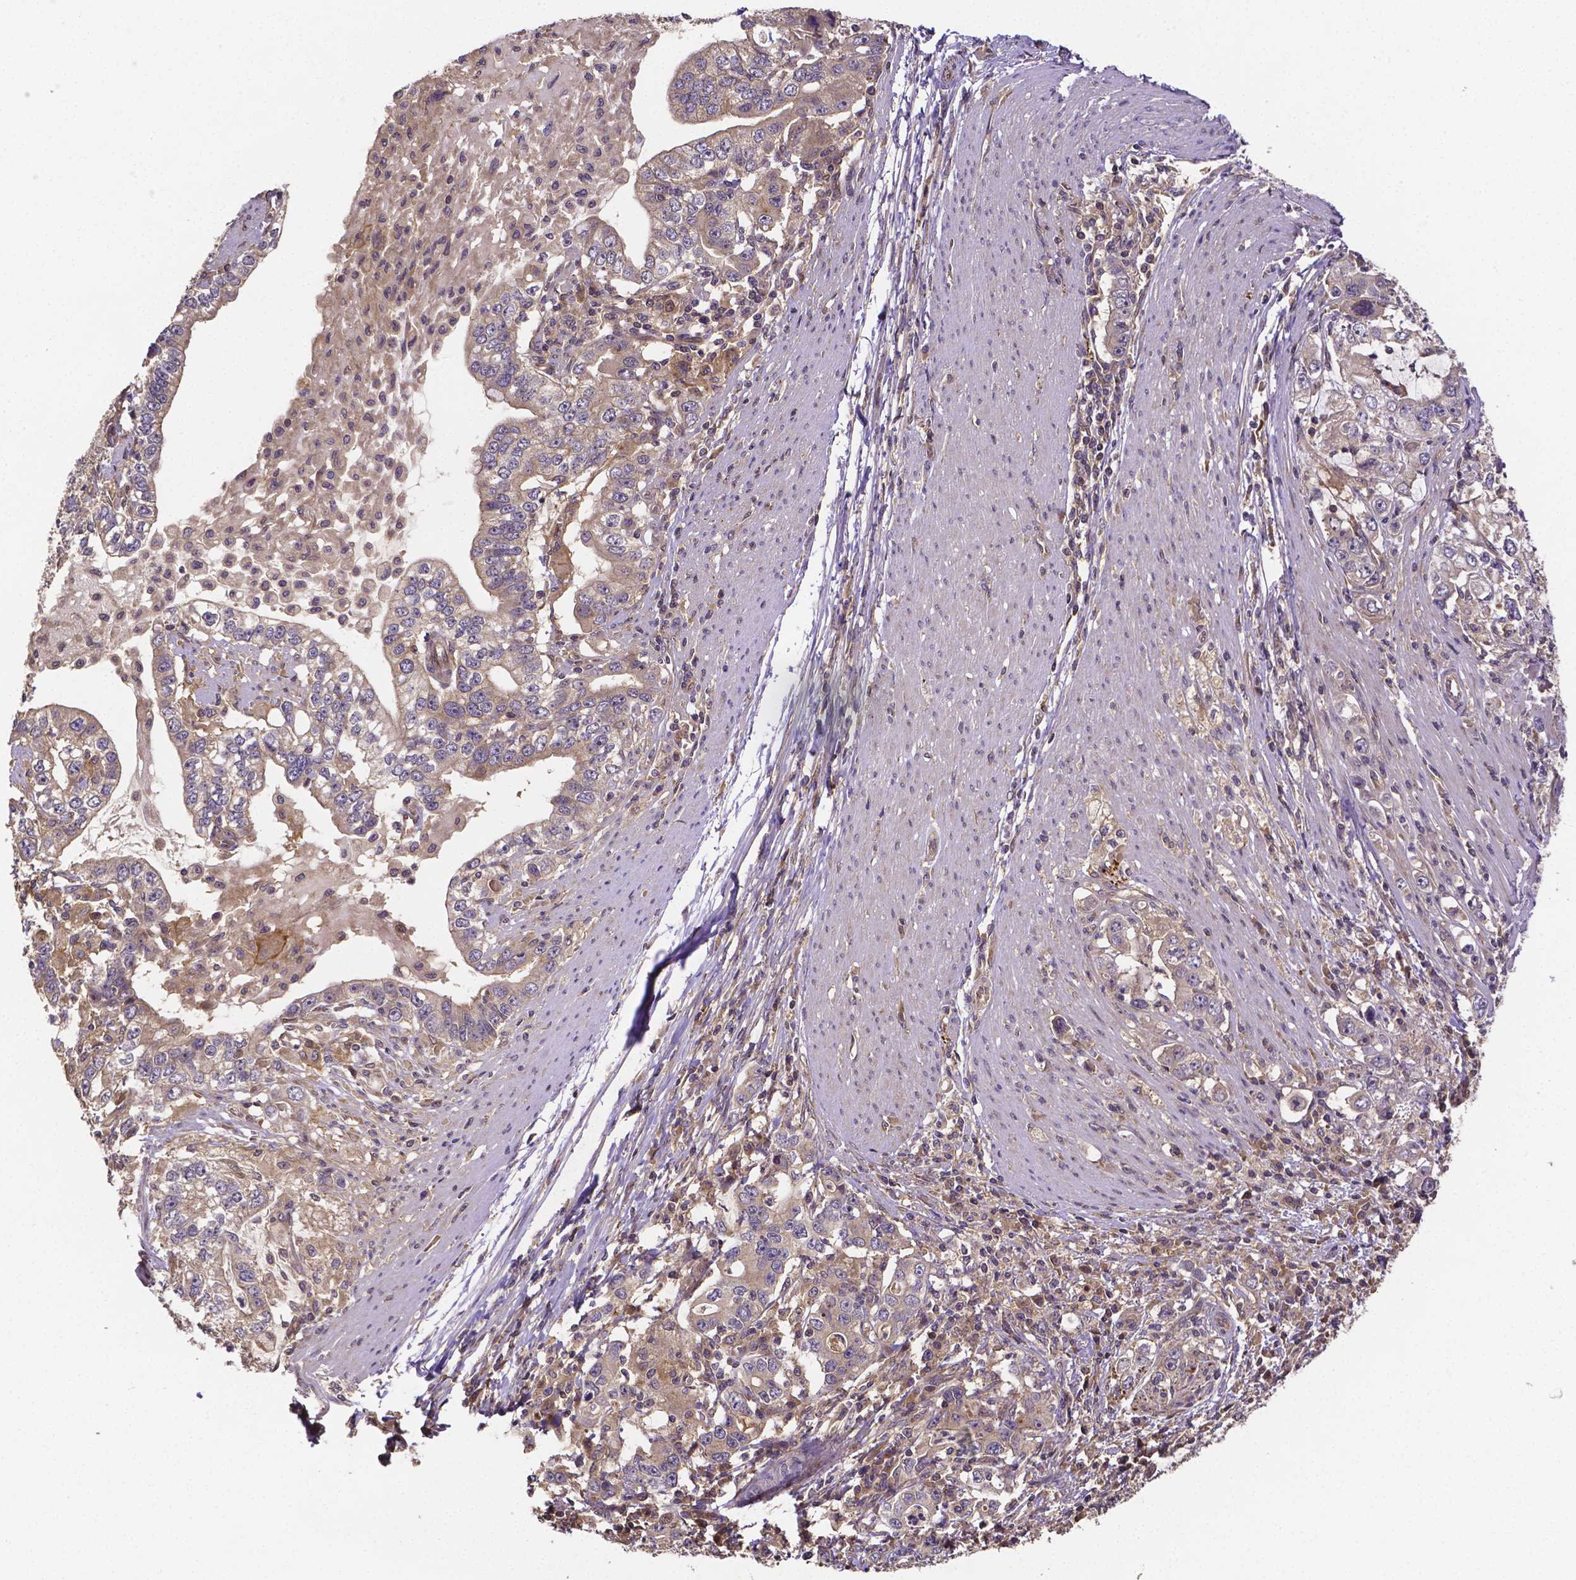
{"staining": {"intensity": "weak", "quantity": "25%-75%", "location": "cytoplasmic/membranous"}, "tissue": "stomach cancer", "cell_type": "Tumor cells", "image_type": "cancer", "snomed": [{"axis": "morphology", "description": "Adenocarcinoma, NOS"}, {"axis": "topography", "description": "Stomach, lower"}], "caption": "Immunohistochemical staining of stomach adenocarcinoma demonstrates low levels of weak cytoplasmic/membranous protein staining in about 25%-75% of tumor cells.", "gene": "RNF123", "patient": {"sex": "female", "age": 72}}